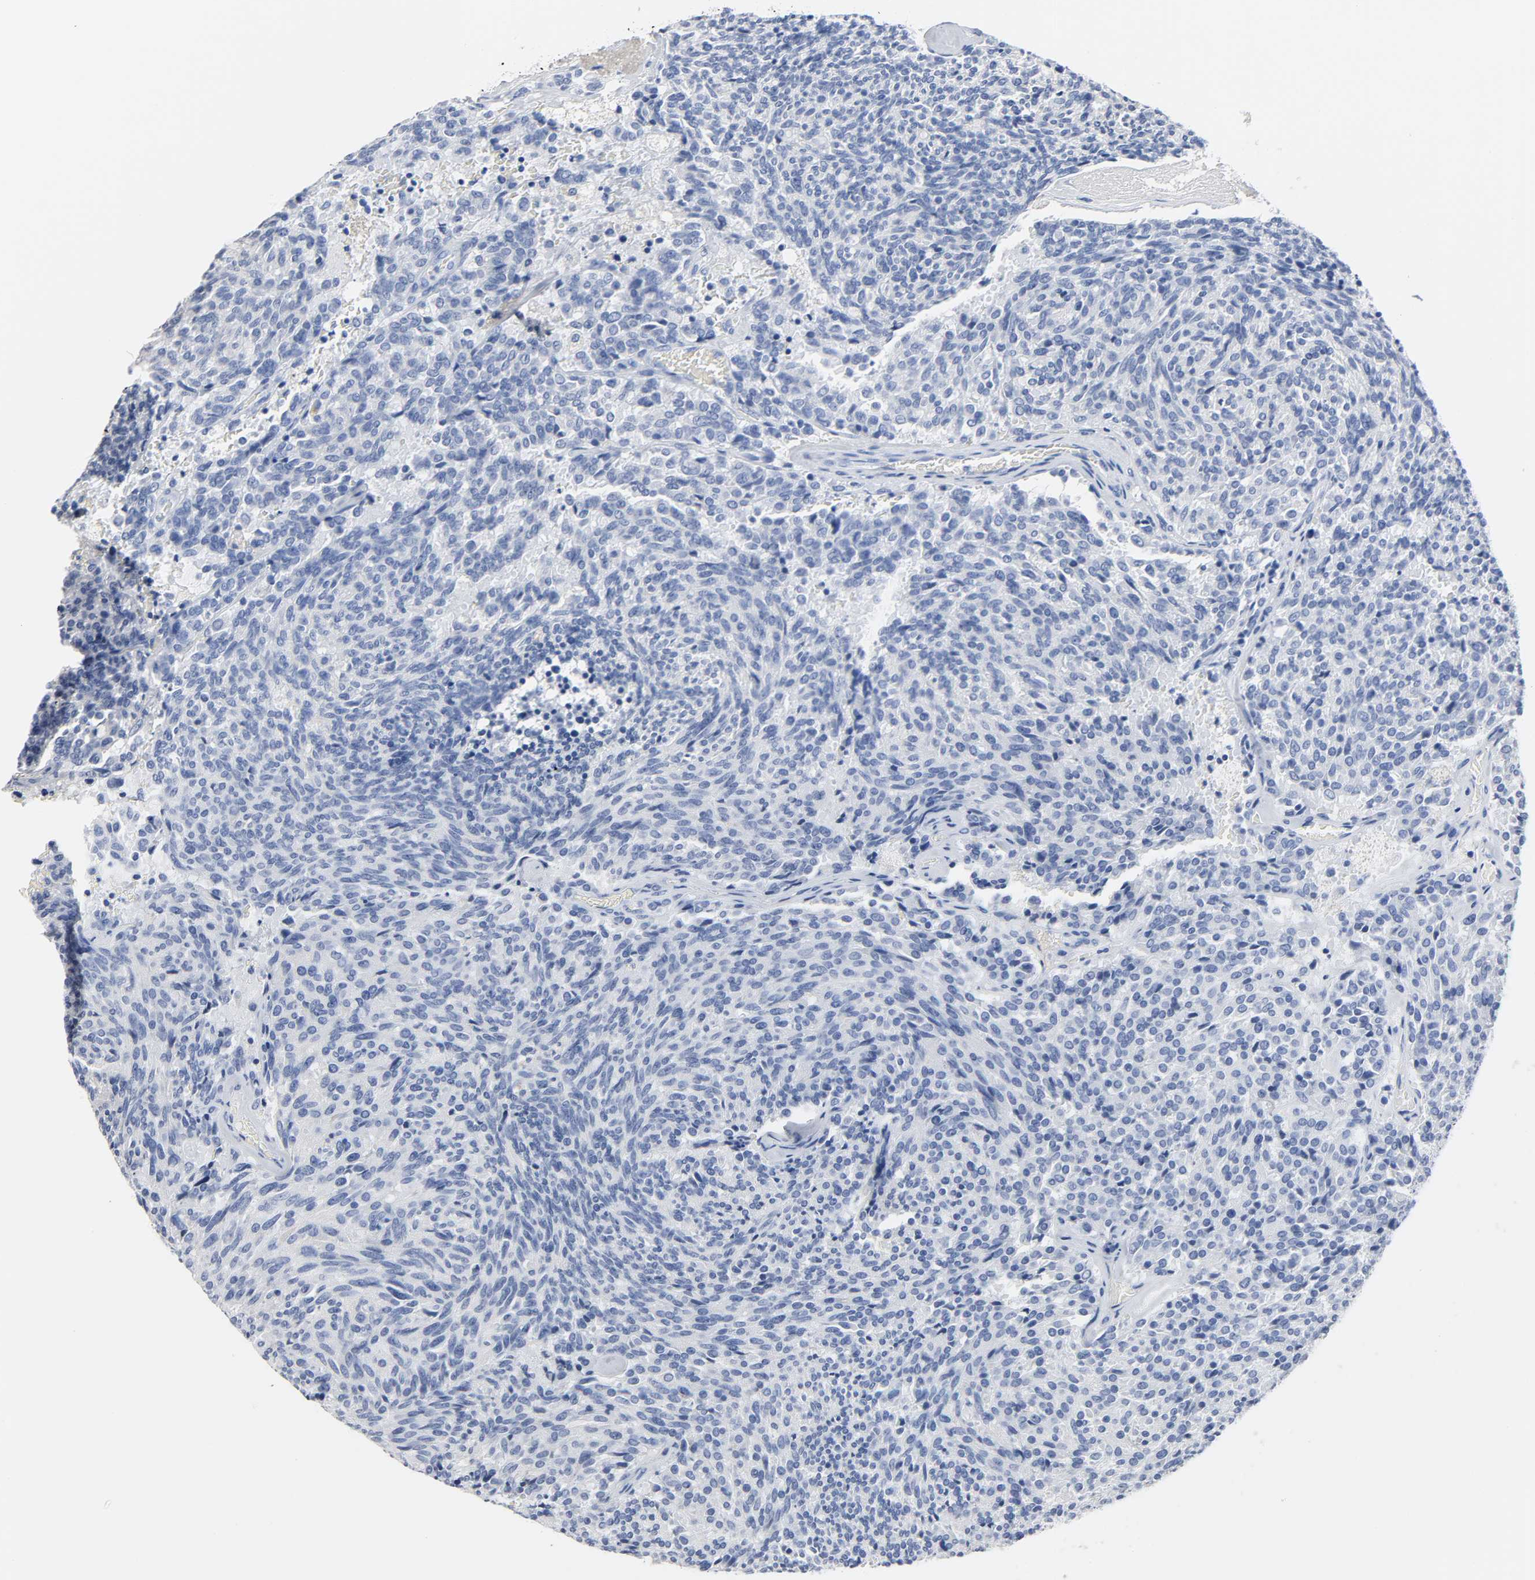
{"staining": {"intensity": "negative", "quantity": "none", "location": "none"}, "tissue": "carcinoid", "cell_type": "Tumor cells", "image_type": "cancer", "snomed": [{"axis": "morphology", "description": "Carcinoid, malignant, NOS"}, {"axis": "topography", "description": "Pancreas"}], "caption": "Immunohistochemical staining of carcinoid reveals no significant positivity in tumor cells.", "gene": "ACP3", "patient": {"sex": "female", "age": 54}}